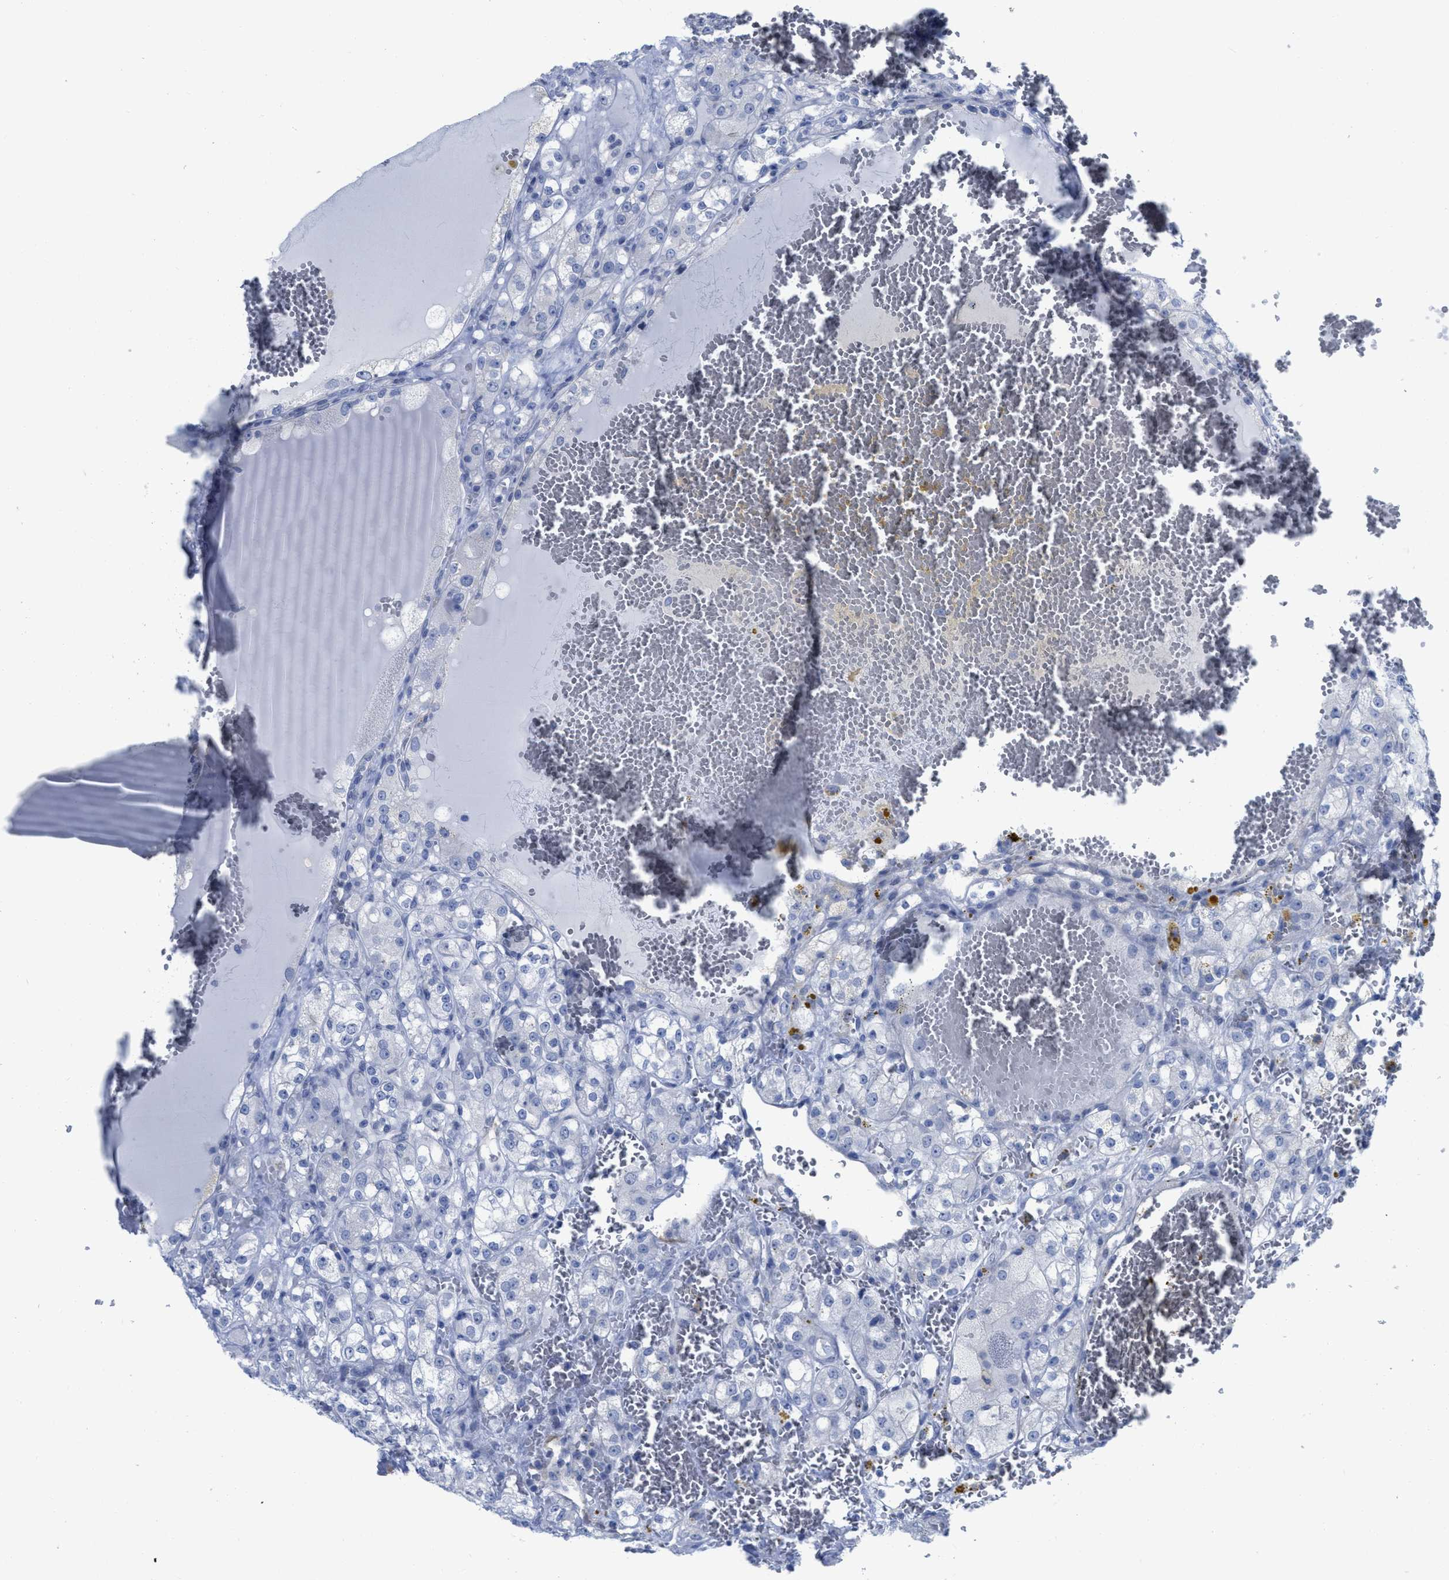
{"staining": {"intensity": "negative", "quantity": "none", "location": "none"}, "tissue": "renal cancer", "cell_type": "Tumor cells", "image_type": "cancer", "snomed": [{"axis": "morphology", "description": "Normal tissue, NOS"}, {"axis": "morphology", "description": "Adenocarcinoma, NOS"}, {"axis": "topography", "description": "Kidney"}], "caption": "Tumor cells show no significant protein positivity in renal adenocarcinoma.", "gene": "ACKR1", "patient": {"sex": "male", "age": 61}}